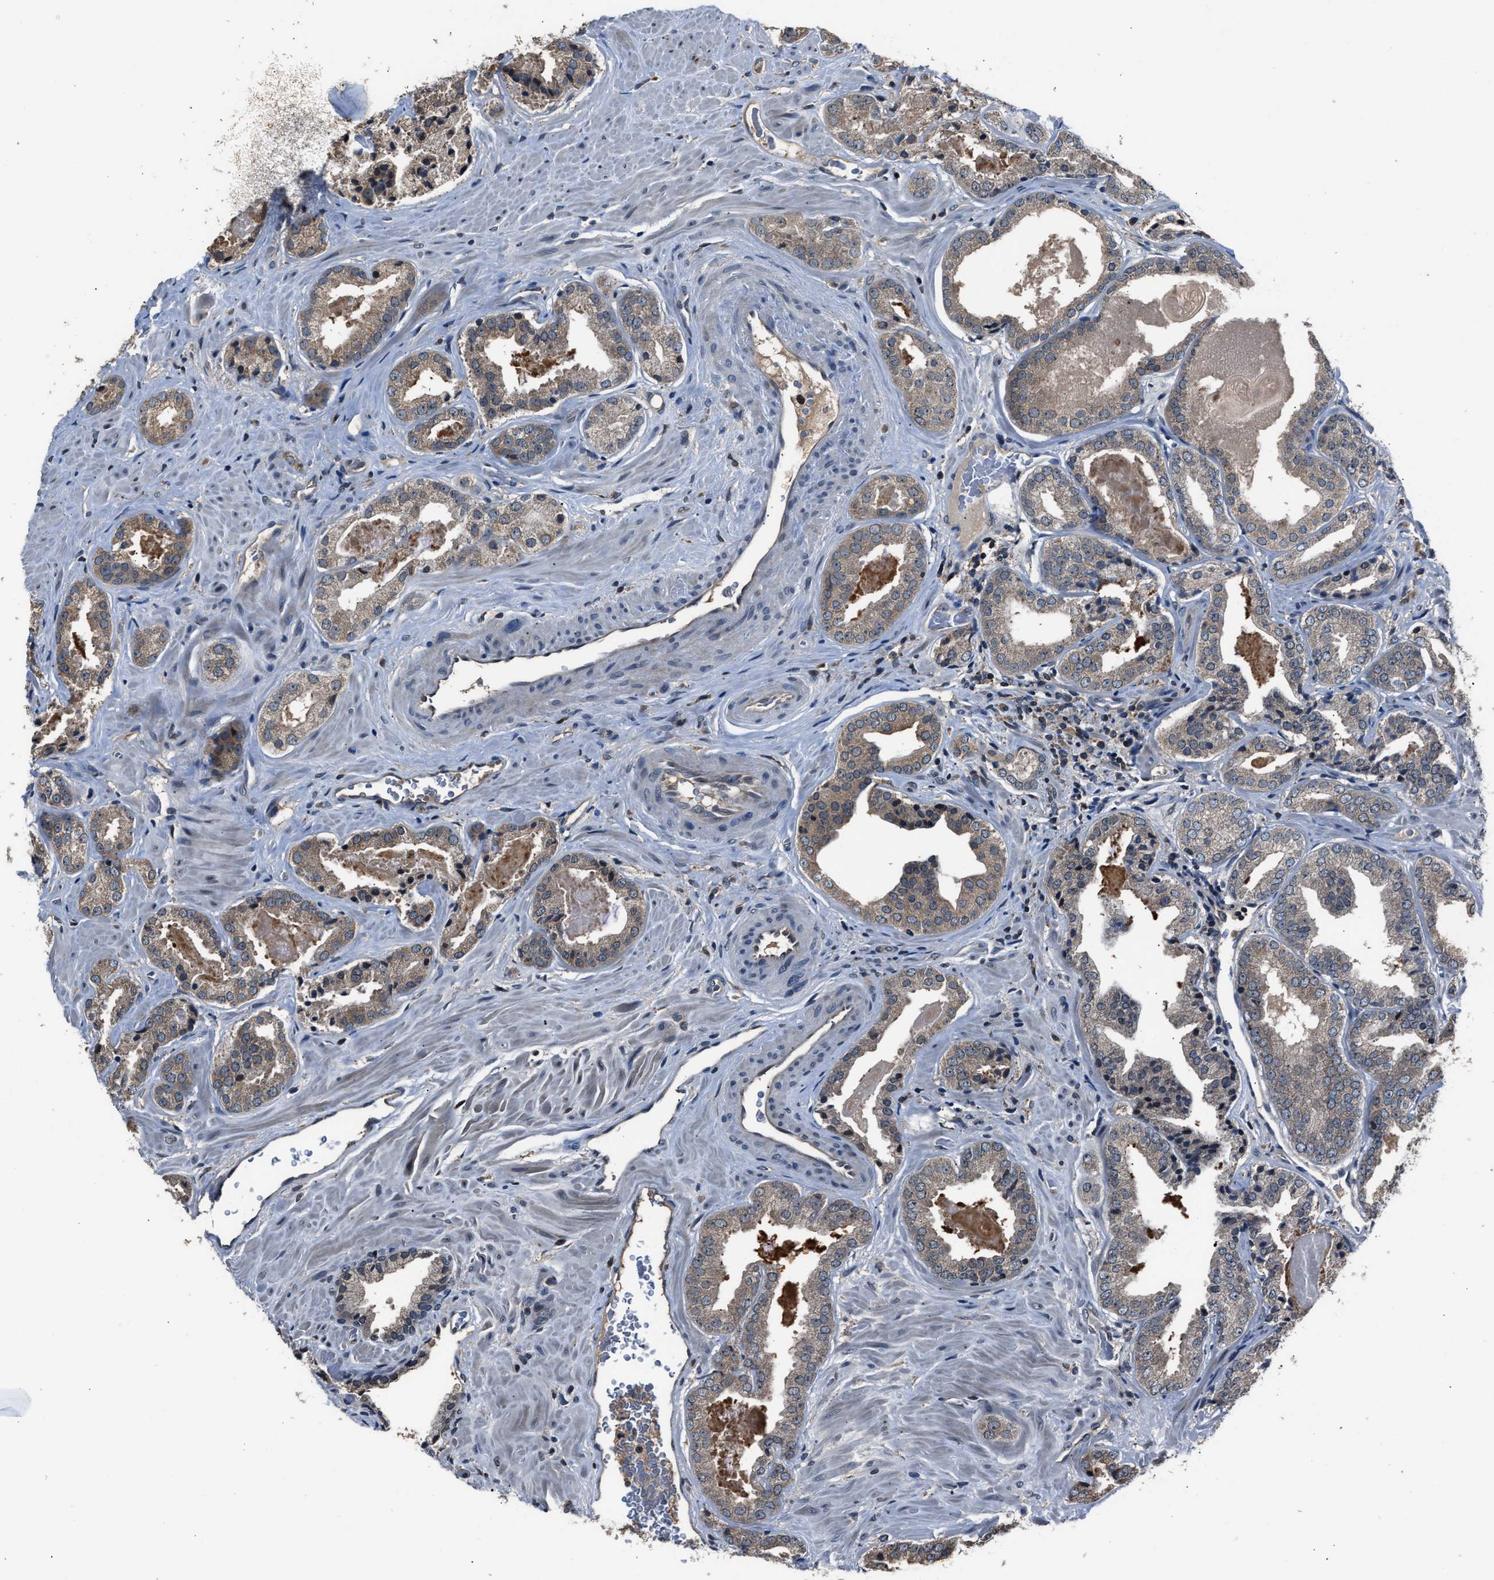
{"staining": {"intensity": "weak", "quantity": "<25%", "location": "cytoplasmic/membranous"}, "tissue": "prostate cancer", "cell_type": "Tumor cells", "image_type": "cancer", "snomed": [{"axis": "morphology", "description": "Adenocarcinoma, Low grade"}, {"axis": "topography", "description": "Prostate"}], "caption": "Prostate adenocarcinoma (low-grade) was stained to show a protein in brown. There is no significant positivity in tumor cells.", "gene": "TNRC18", "patient": {"sex": "male", "age": 71}}